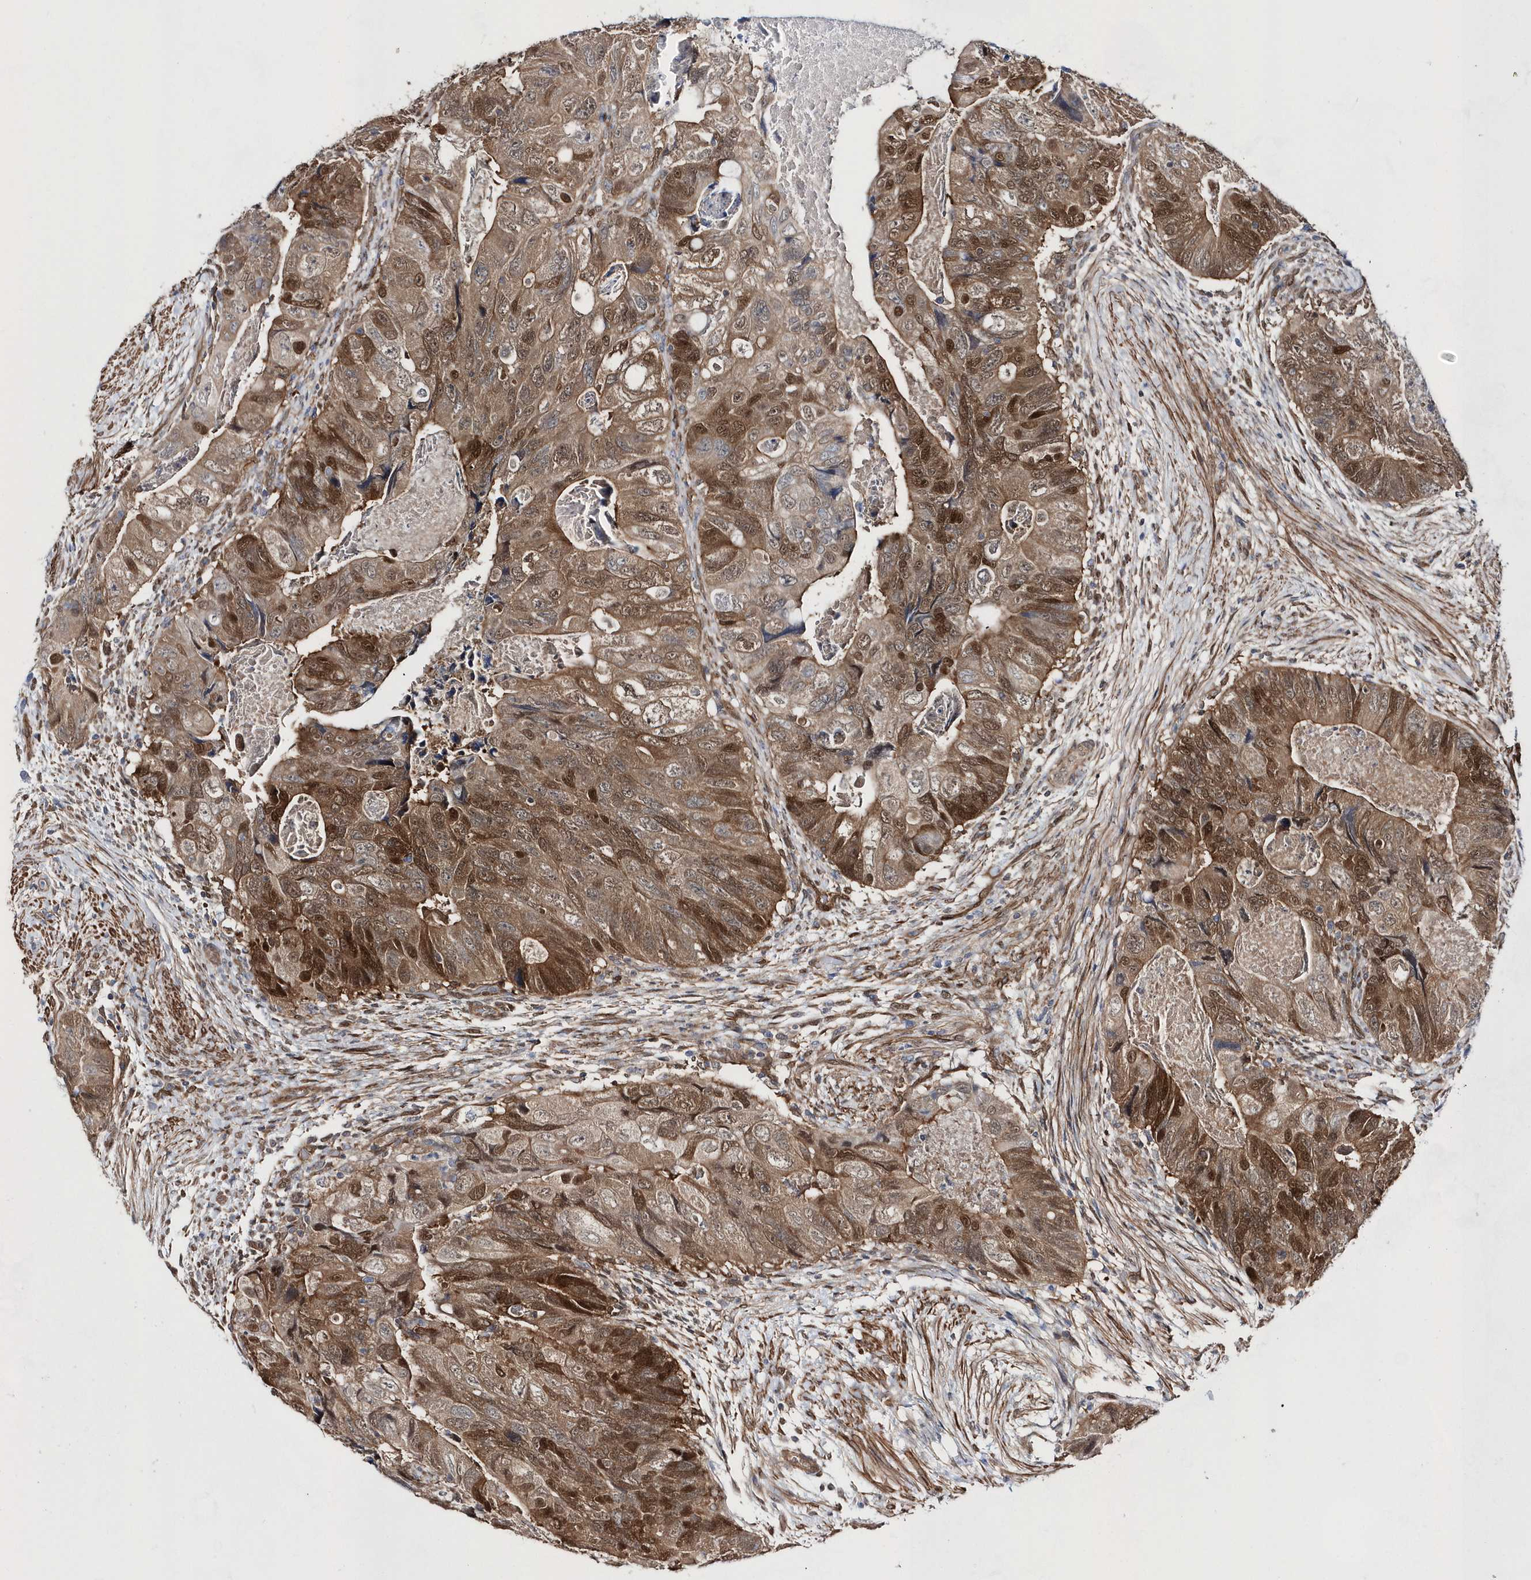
{"staining": {"intensity": "moderate", "quantity": ">75%", "location": "cytoplasmic/membranous,nuclear"}, "tissue": "colorectal cancer", "cell_type": "Tumor cells", "image_type": "cancer", "snomed": [{"axis": "morphology", "description": "Adenocarcinoma, NOS"}, {"axis": "topography", "description": "Rectum"}], "caption": "This photomicrograph displays colorectal adenocarcinoma stained with immunohistochemistry to label a protein in brown. The cytoplasmic/membranous and nuclear of tumor cells show moderate positivity for the protein. Nuclei are counter-stained blue.", "gene": "BDH2", "patient": {"sex": "male", "age": 63}}